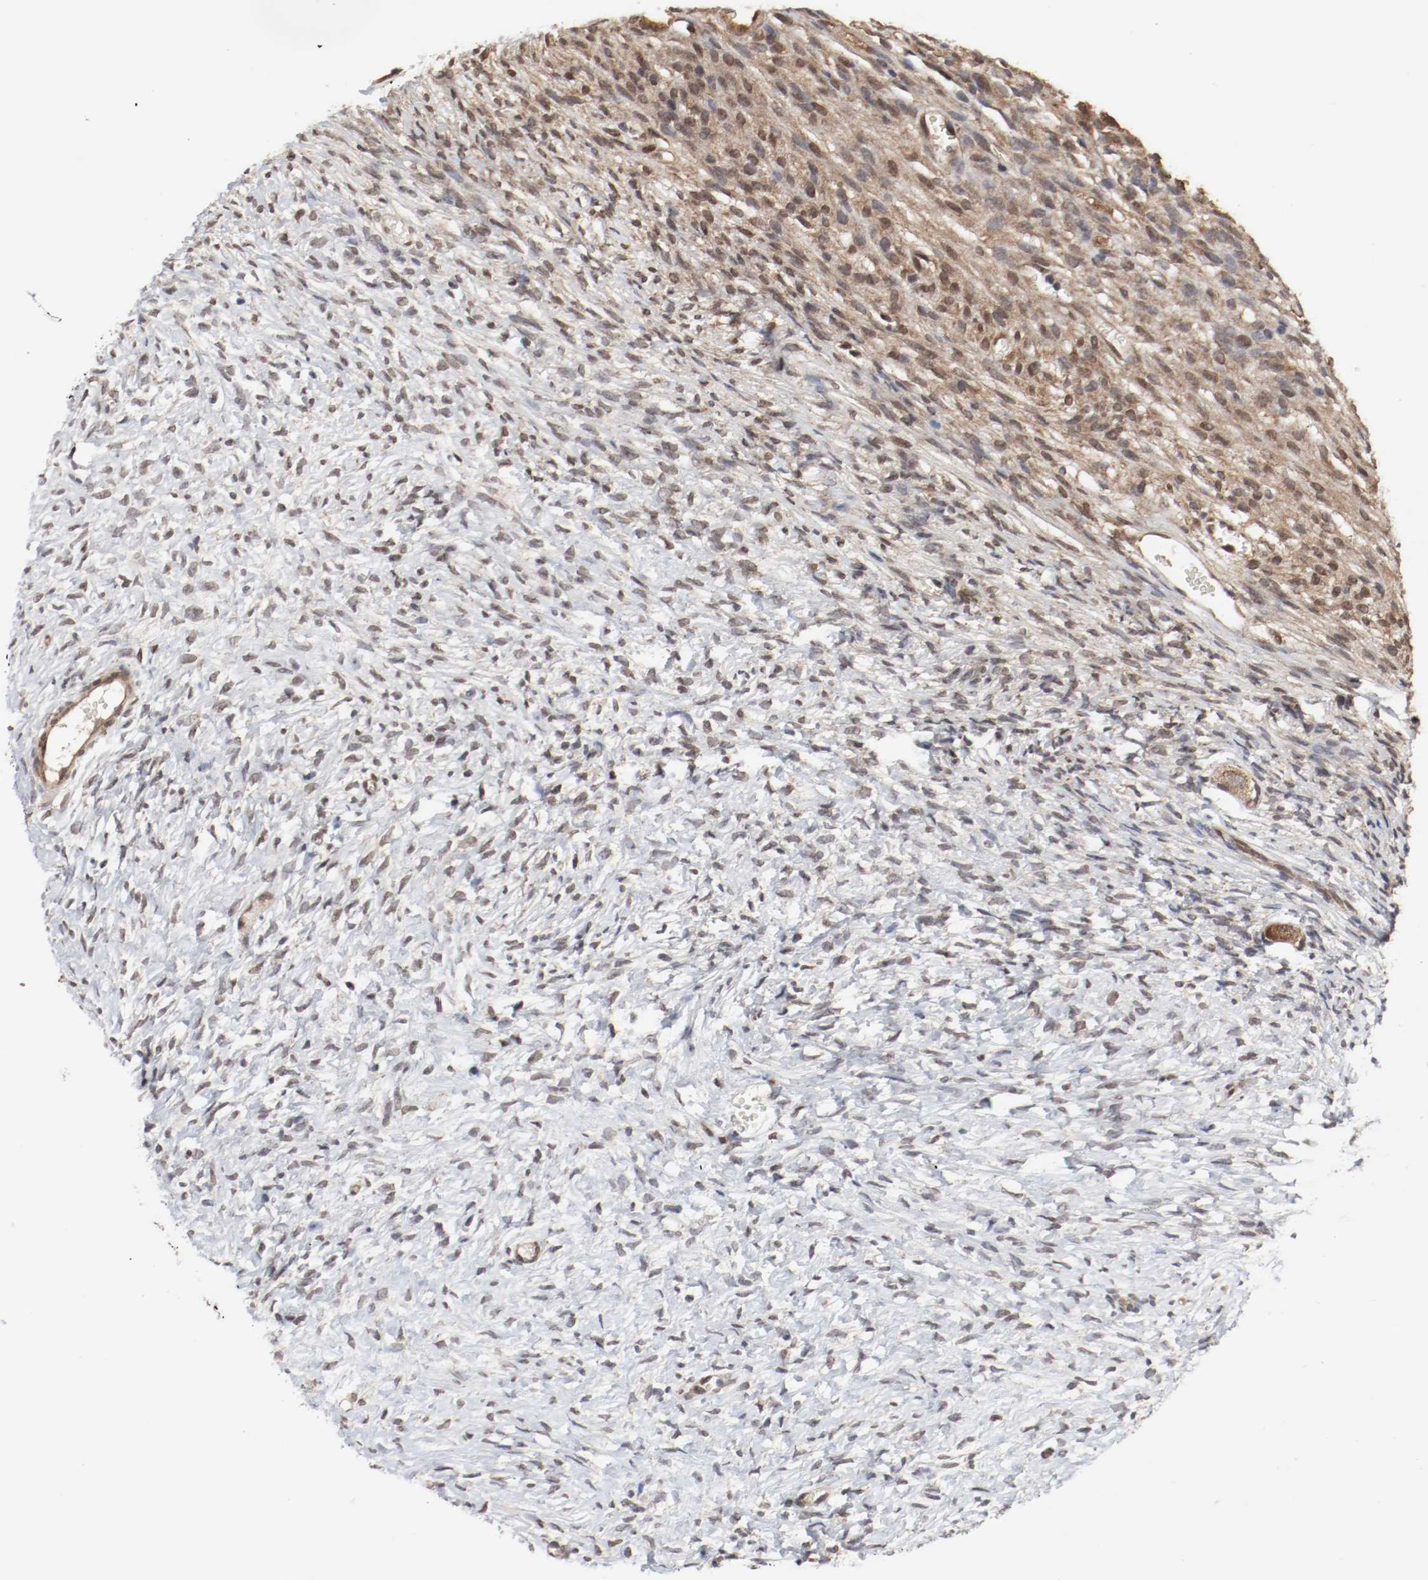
{"staining": {"intensity": "moderate", "quantity": "<25%", "location": "cytoplasmic/membranous"}, "tissue": "ovary", "cell_type": "Follicle cells", "image_type": "normal", "snomed": [{"axis": "morphology", "description": "Normal tissue, NOS"}, {"axis": "topography", "description": "Ovary"}], "caption": "Approximately <25% of follicle cells in unremarkable human ovary show moderate cytoplasmic/membranous protein staining as visualized by brown immunohistochemical staining.", "gene": "AFG3L2", "patient": {"sex": "female", "age": 35}}